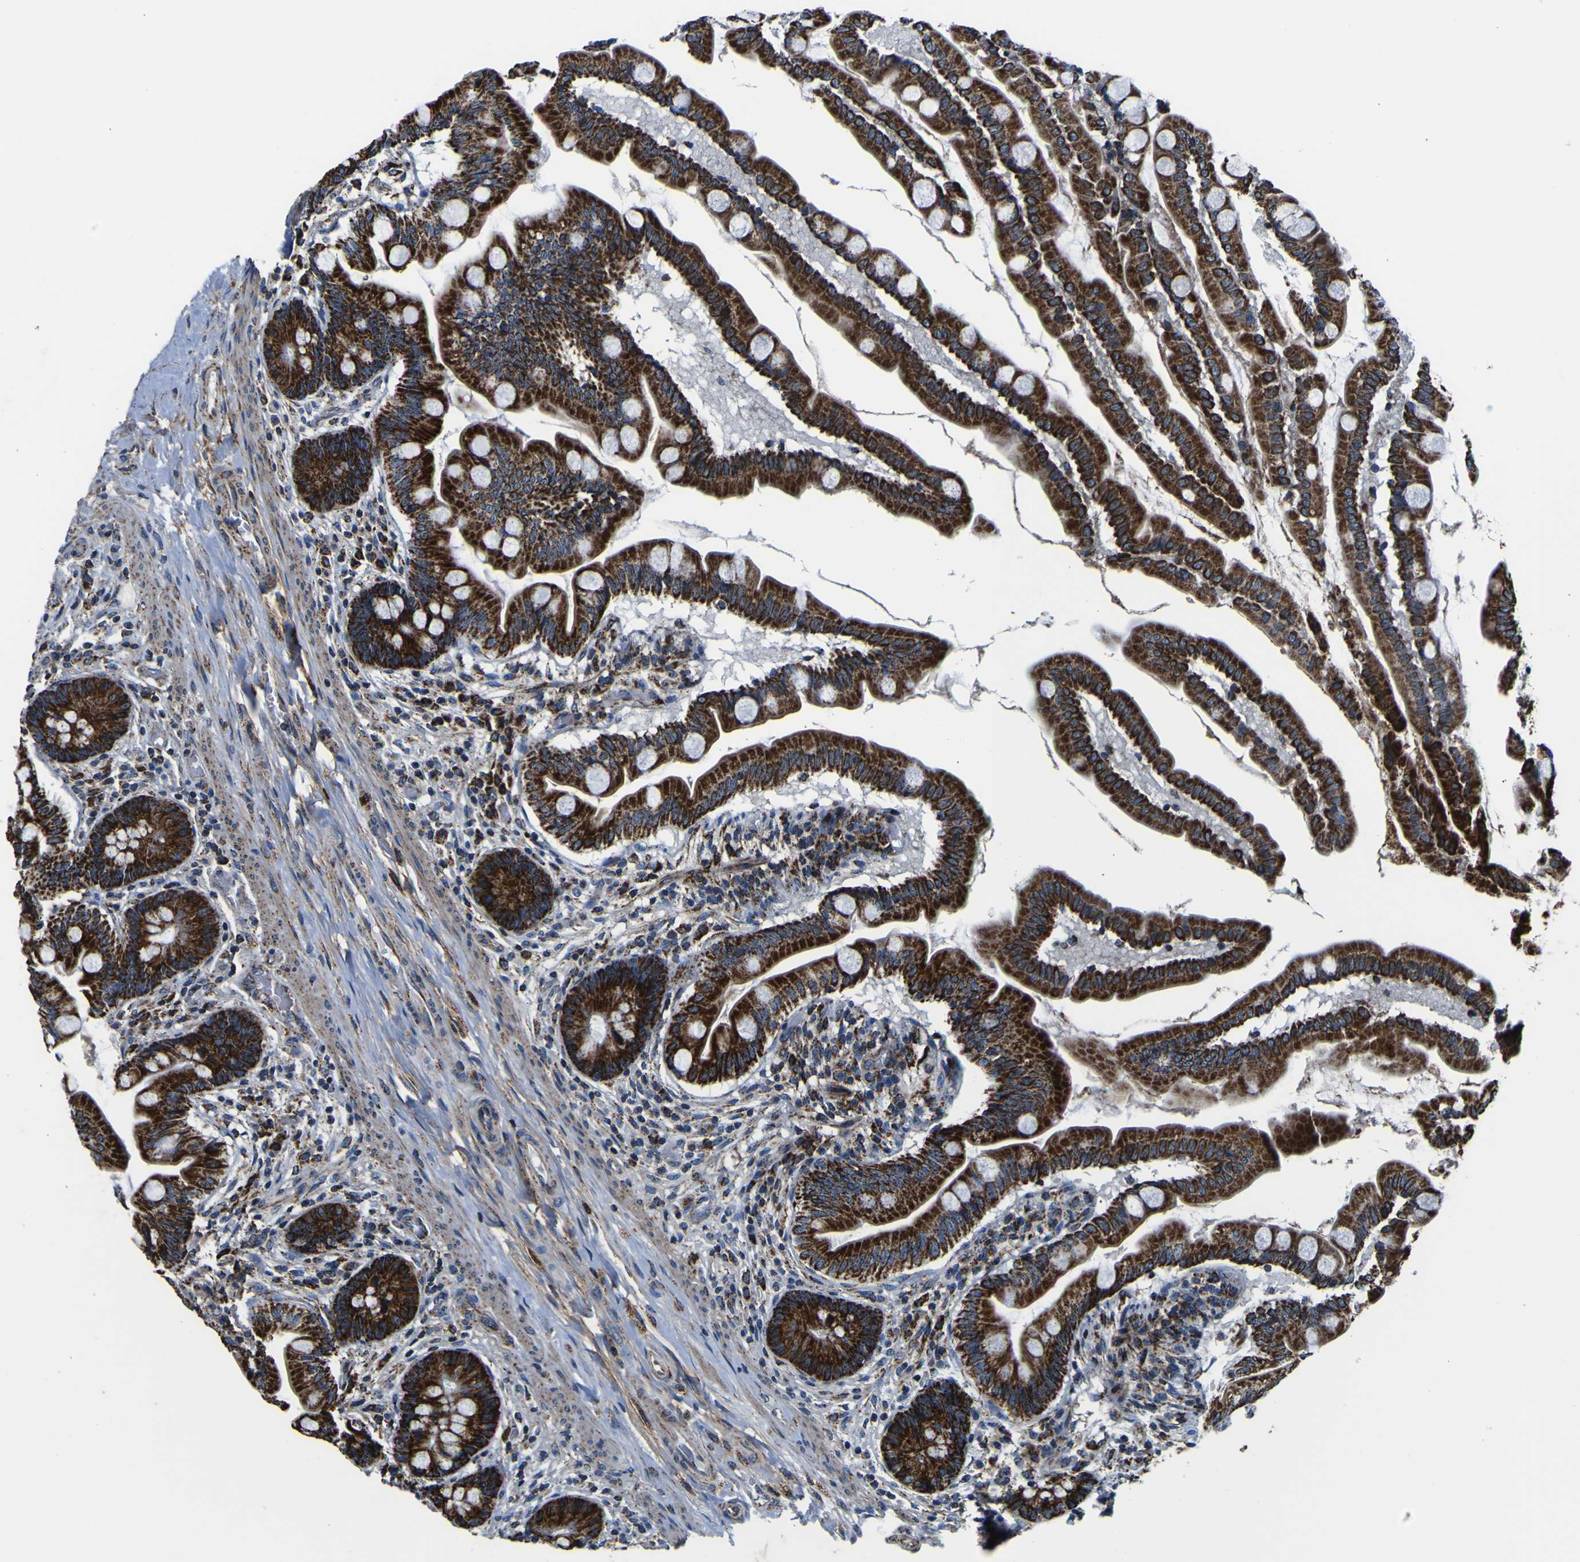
{"staining": {"intensity": "strong", "quantity": ">75%", "location": "cytoplasmic/membranous"}, "tissue": "small intestine", "cell_type": "Glandular cells", "image_type": "normal", "snomed": [{"axis": "morphology", "description": "Normal tissue, NOS"}, {"axis": "topography", "description": "Small intestine"}], "caption": "DAB (3,3'-diaminobenzidine) immunohistochemical staining of benign small intestine reveals strong cytoplasmic/membranous protein expression in about >75% of glandular cells. (DAB (3,3'-diaminobenzidine) = brown stain, brightfield microscopy at high magnification).", "gene": "PTRH2", "patient": {"sex": "female", "age": 56}}